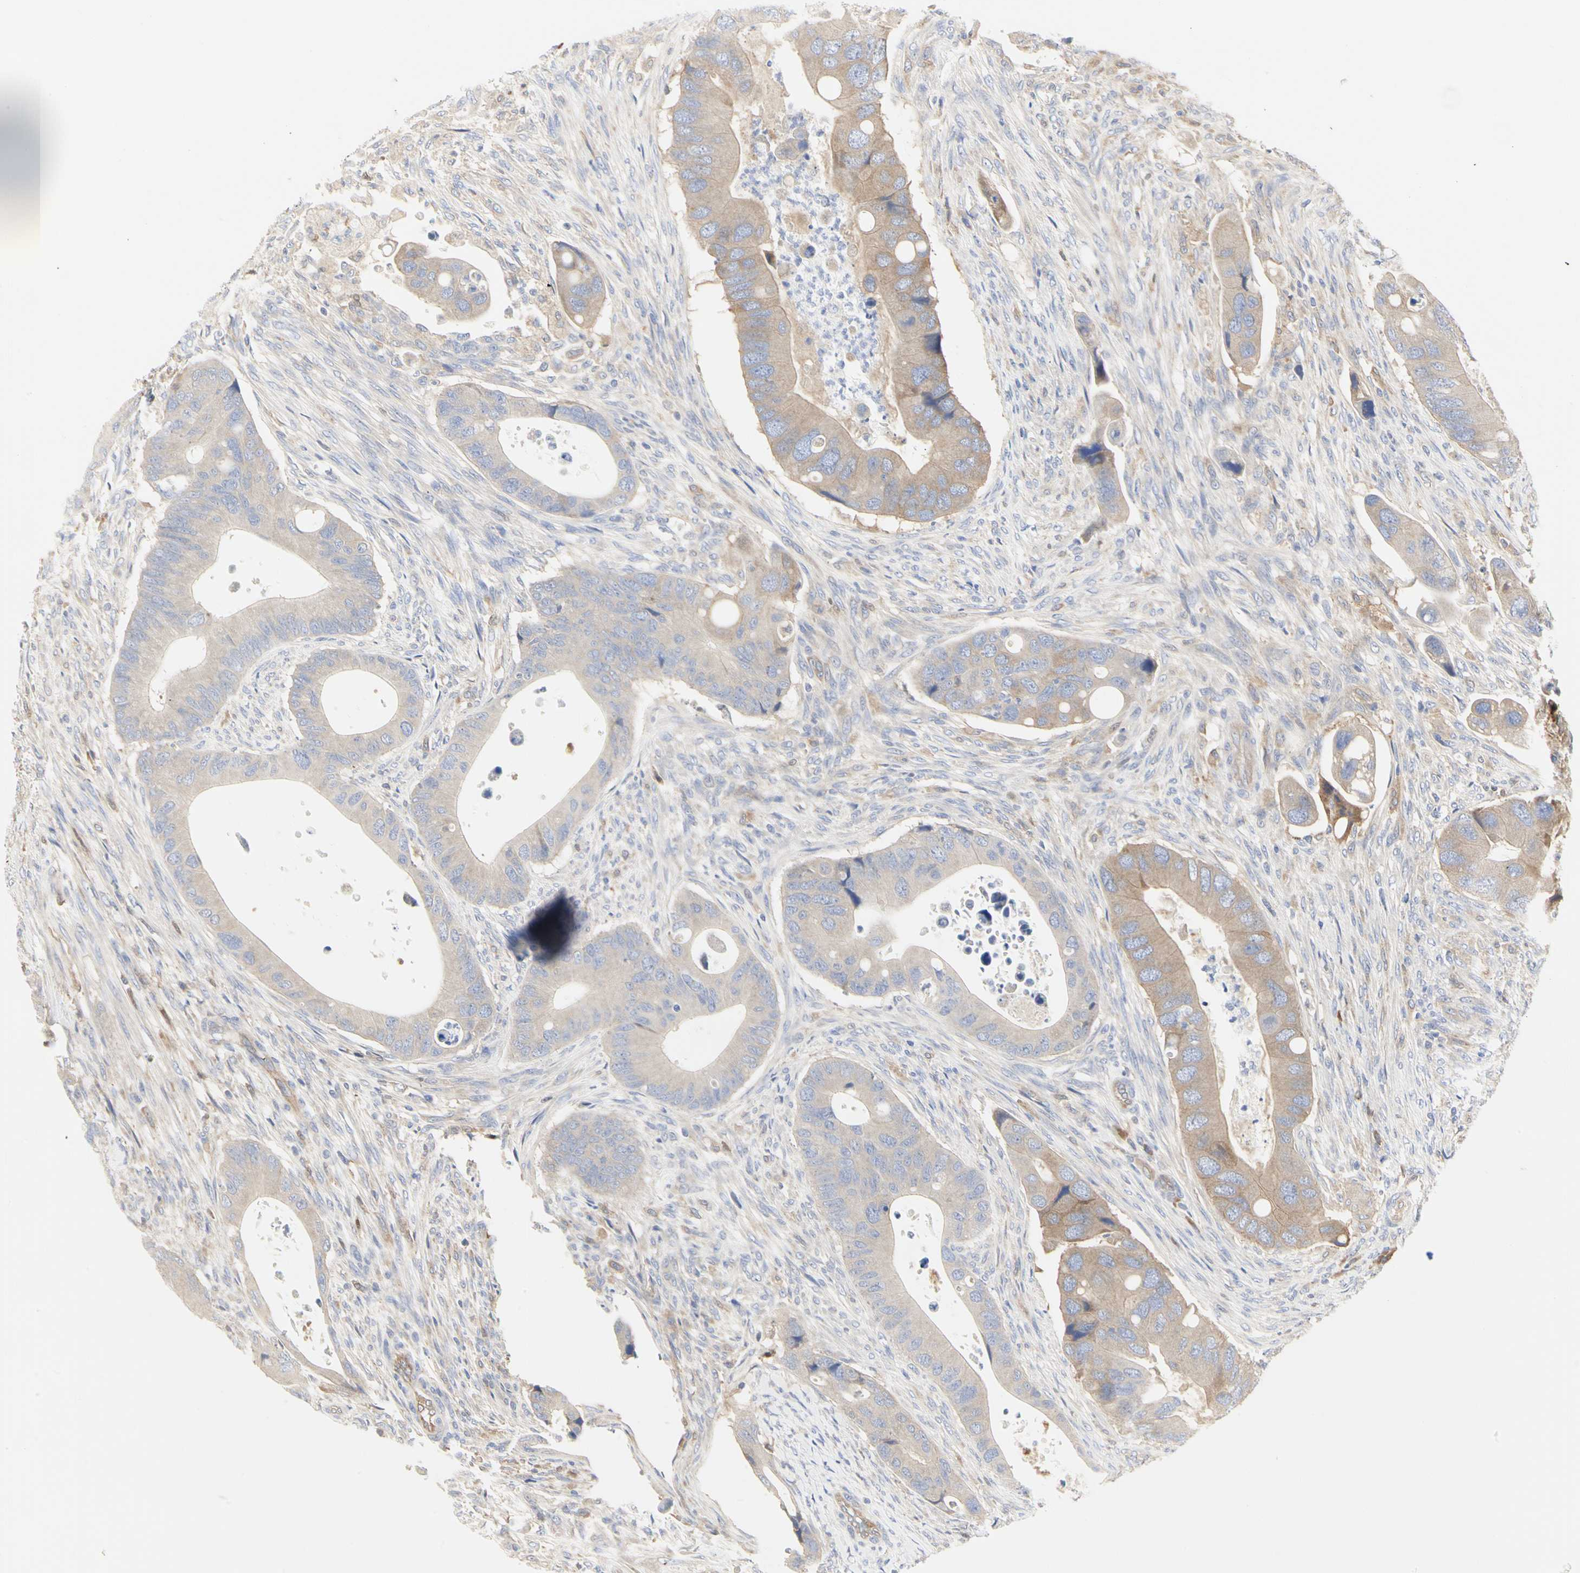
{"staining": {"intensity": "weak", "quantity": ">75%", "location": "cytoplasmic/membranous"}, "tissue": "colorectal cancer", "cell_type": "Tumor cells", "image_type": "cancer", "snomed": [{"axis": "morphology", "description": "Adenocarcinoma, NOS"}, {"axis": "topography", "description": "Rectum"}], "caption": "Protein staining of adenocarcinoma (colorectal) tissue reveals weak cytoplasmic/membranous positivity in approximately >75% of tumor cells. (DAB IHC with brightfield microscopy, high magnification).", "gene": "C3orf52", "patient": {"sex": "female", "age": 57}}